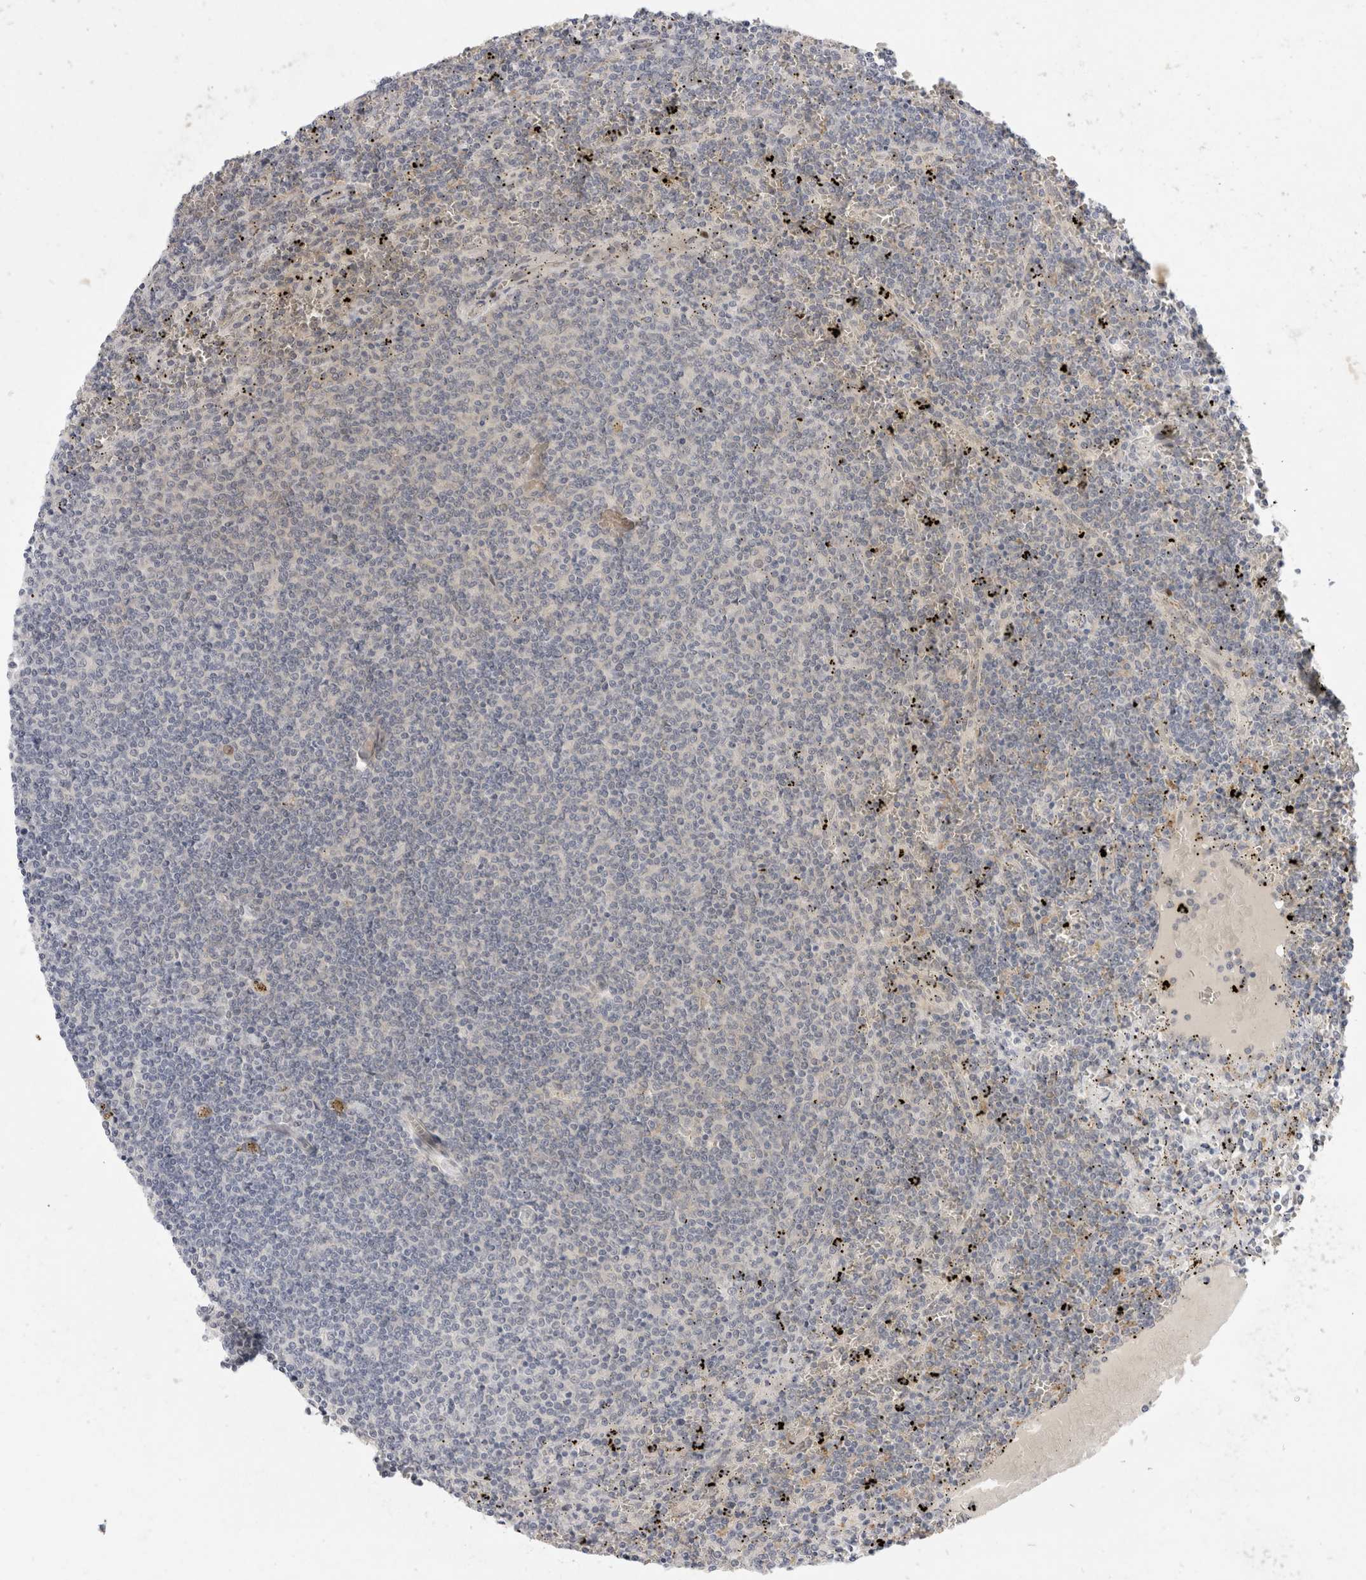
{"staining": {"intensity": "negative", "quantity": "none", "location": "none"}, "tissue": "lymphoma", "cell_type": "Tumor cells", "image_type": "cancer", "snomed": [{"axis": "morphology", "description": "Malignant lymphoma, non-Hodgkin's type, Low grade"}, {"axis": "topography", "description": "Spleen"}], "caption": "Immunohistochemistry (IHC) histopathology image of neoplastic tissue: lymphoma stained with DAB (3,3'-diaminobenzidine) demonstrates no significant protein expression in tumor cells.", "gene": "TOM1L2", "patient": {"sex": "female", "age": 50}}